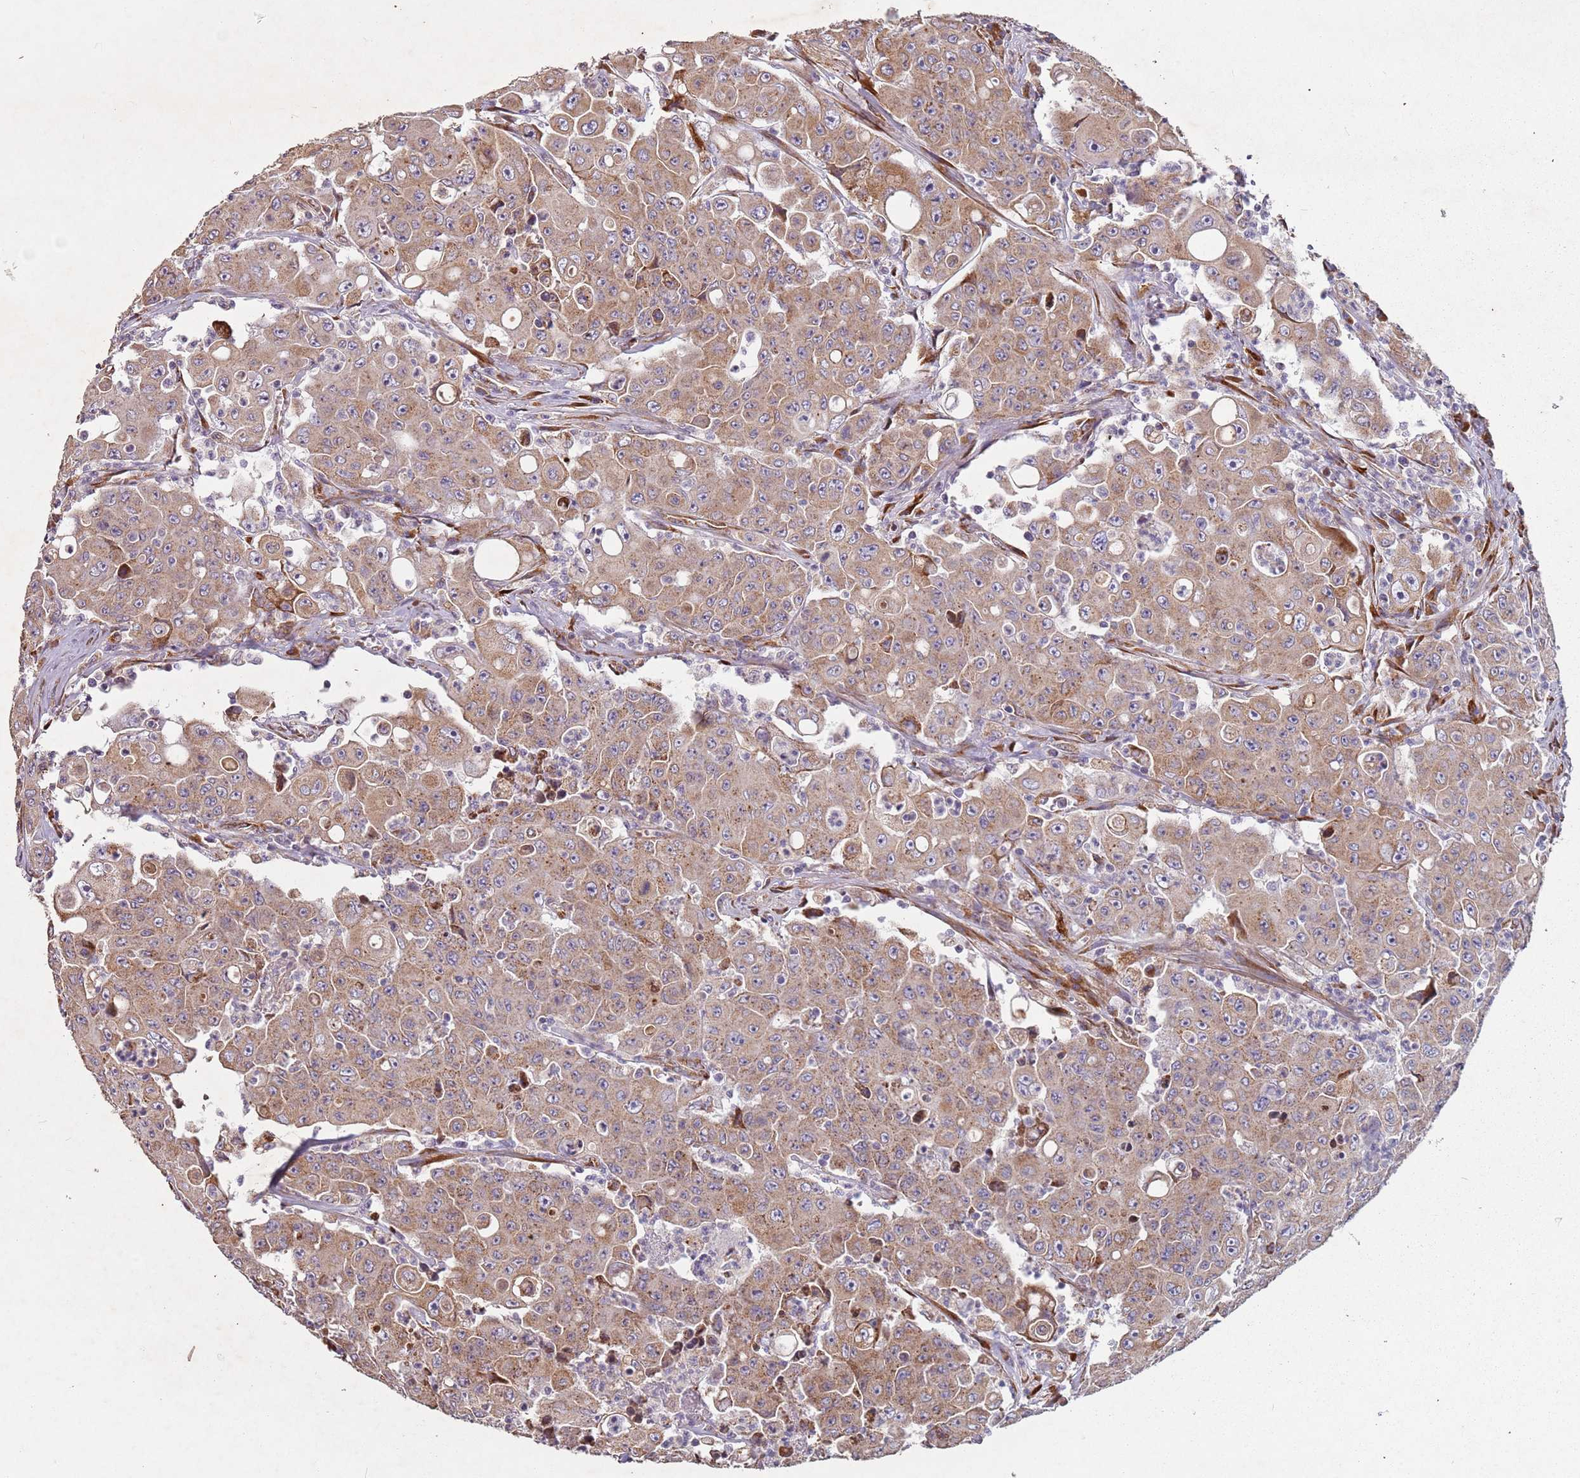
{"staining": {"intensity": "moderate", "quantity": ">75%", "location": "cytoplasmic/membranous"}, "tissue": "colorectal cancer", "cell_type": "Tumor cells", "image_type": "cancer", "snomed": [{"axis": "morphology", "description": "Adenocarcinoma, NOS"}, {"axis": "topography", "description": "Colon"}], "caption": "Protein staining of adenocarcinoma (colorectal) tissue demonstrates moderate cytoplasmic/membranous positivity in about >75% of tumor cells. (DAB IHC, brown staining for protein, blue staining for nuclei).", "gene": "ARFRP1", "patient": {"sex": "male", "age": 51}}